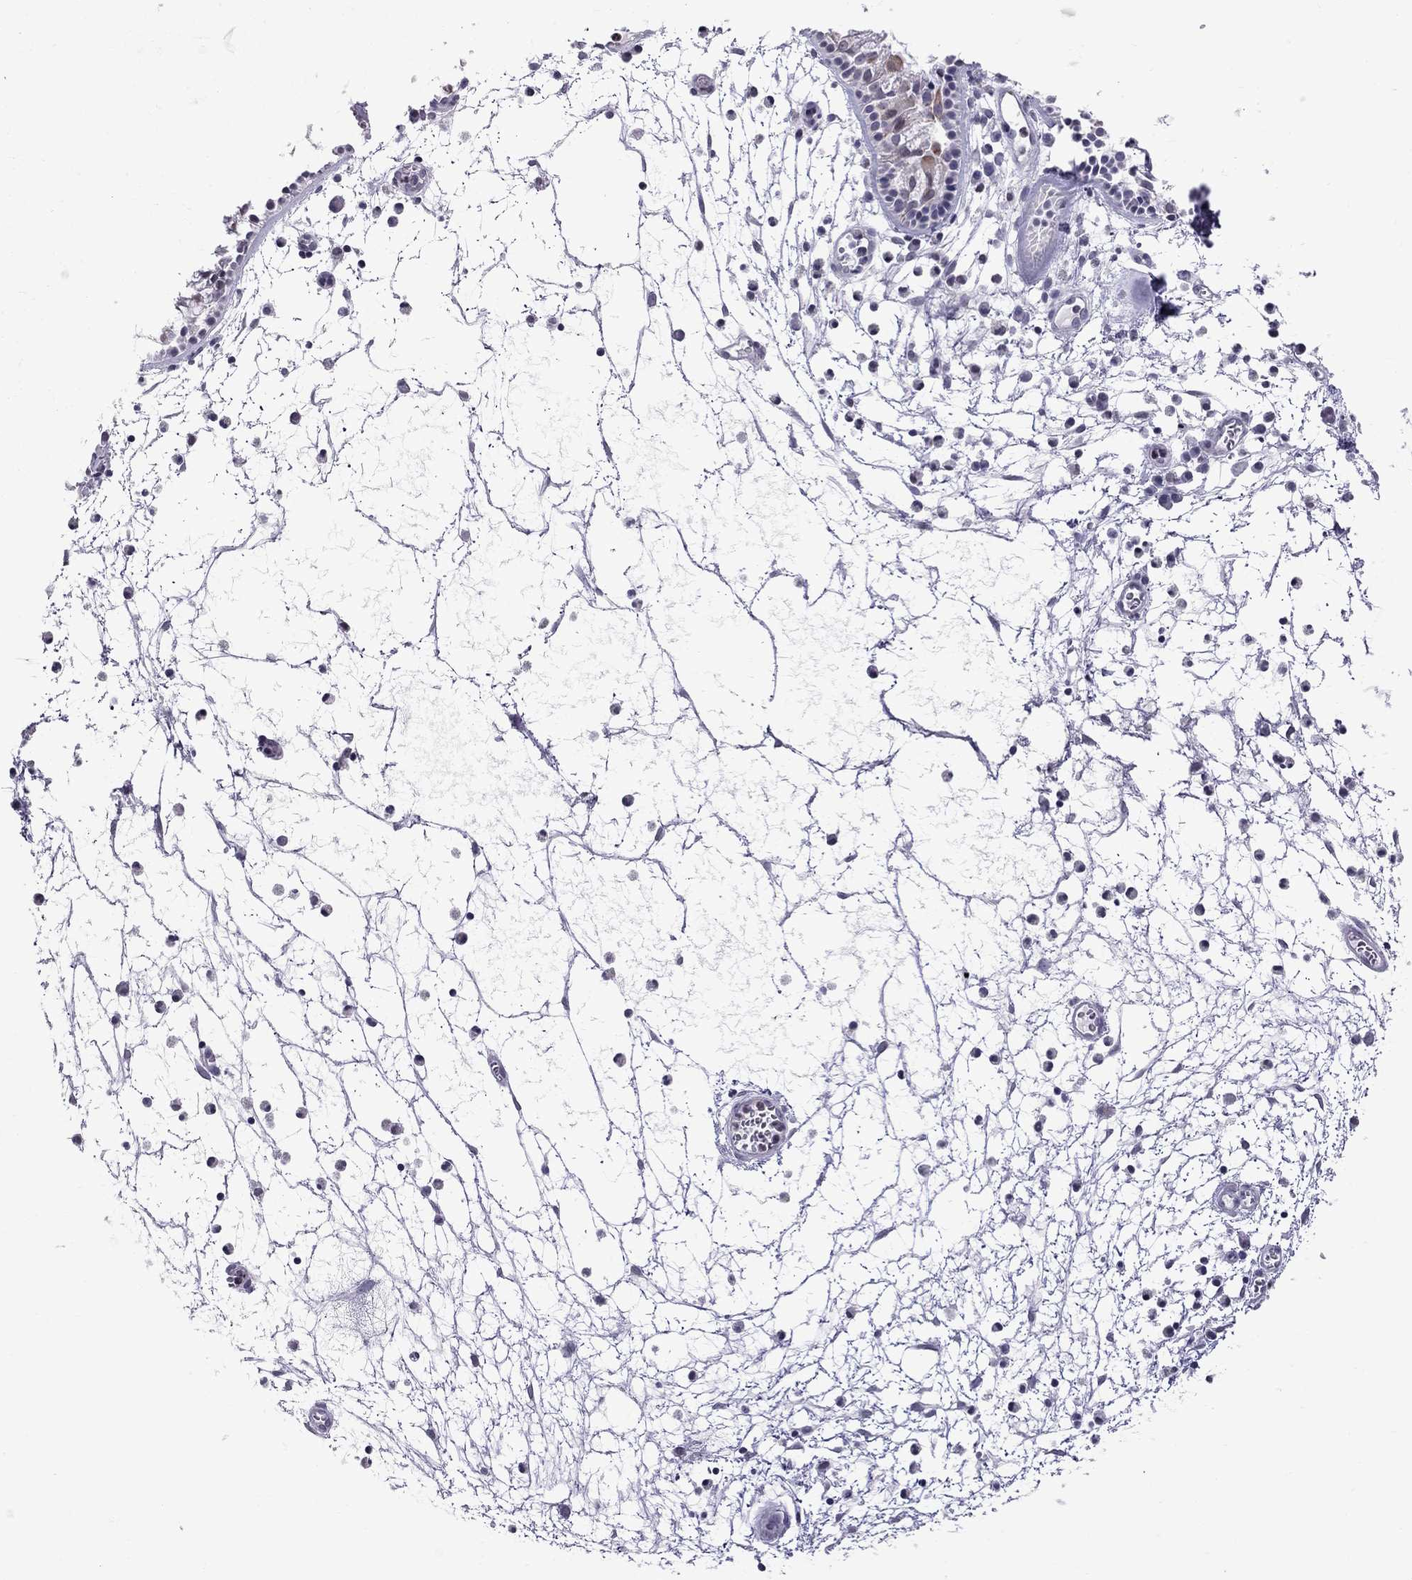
{"staining": {"intensity": "moderate", "quantity": "<25%", "location": "cytoplasmic/membranous"}, "tissue": "nasopharynx", "cell_type": "Respiratory epithelial cells", "image_type": "normal", "snomed": [{"axis": "morphology", "description": "Normal tissue, NOS"}, {"axis": "topography", "description": "Nasopharynx"}], "caption": "DAB immunohistochemical staining of benign human nasopharynx demonstrates moderate cytoplasmic/membranous protein expression in approximately <25% of respiratory epithelial cells.", "gene": "MUC15", "patient": {"sex": "female", "age": 73}}